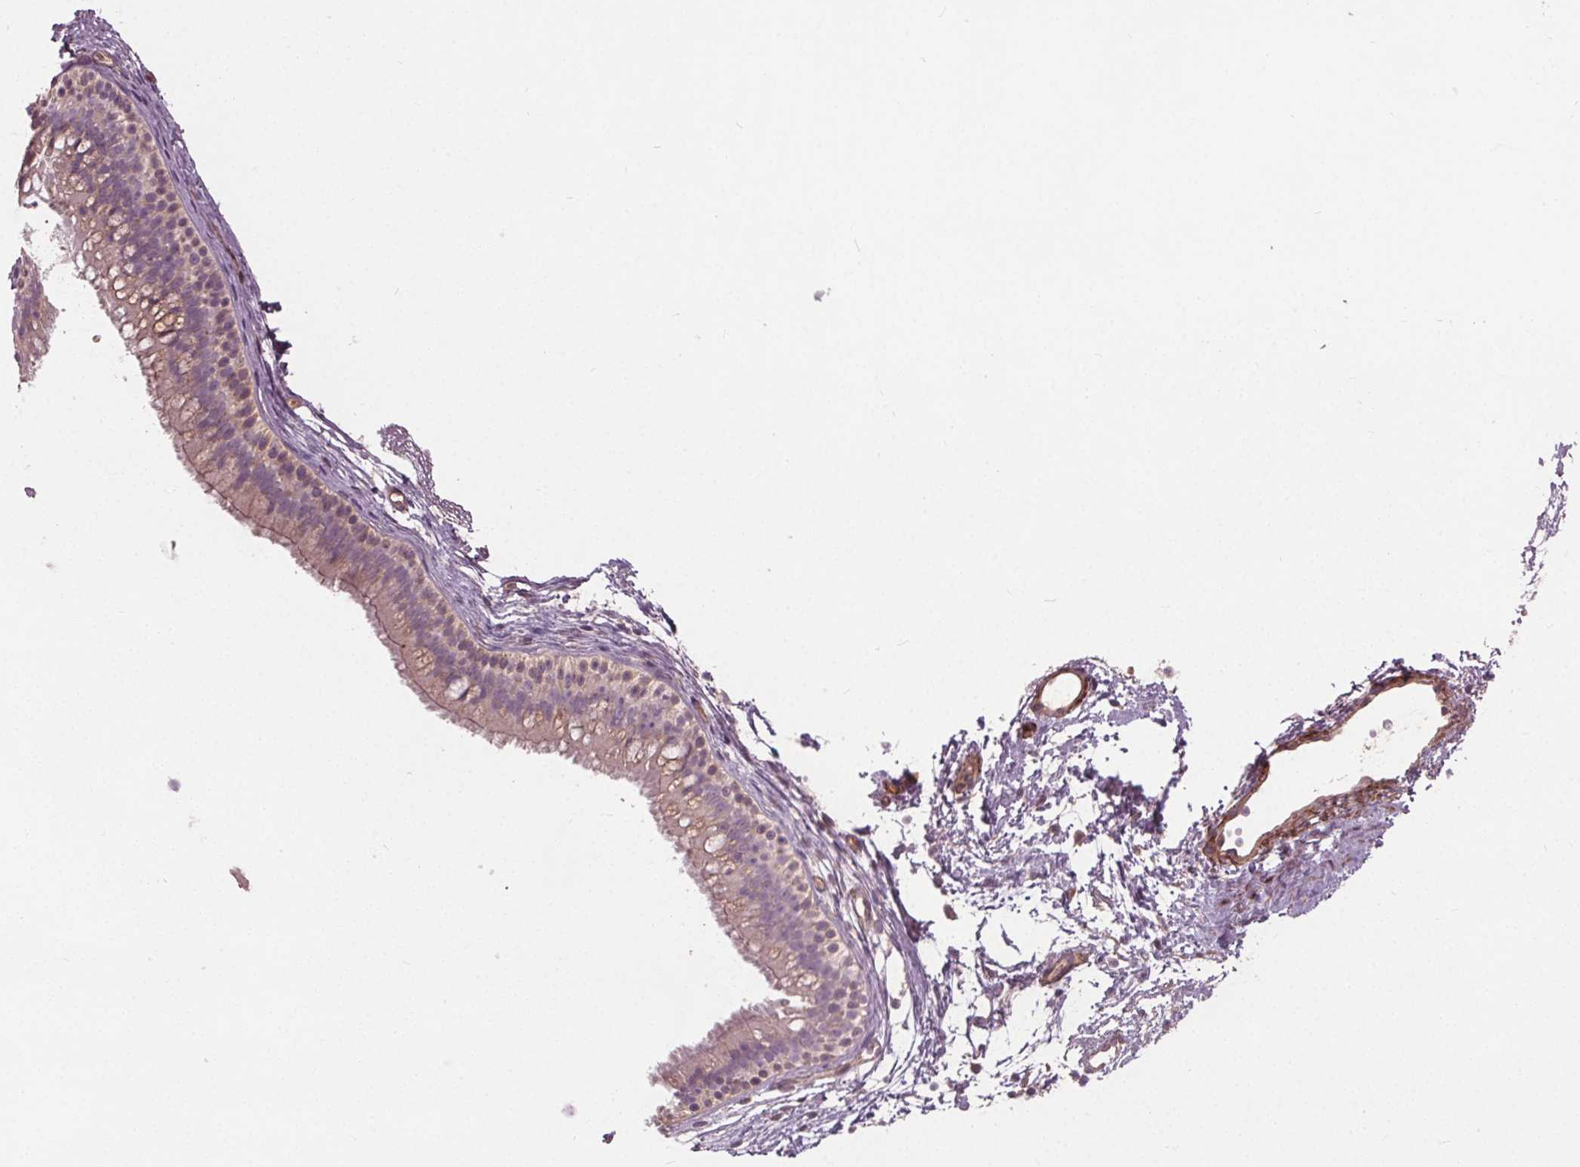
{"staining": {"intensity": "weak", "quantity": "<25%", "location": "cytoplasmic/membranous"}, "tissue": "nasopharynx", "cell_type": "Respiratory epithelial cells", "image_type": "normal", "snomed": [{"axis": "morphology", "description": "Normal tissue, NOS"}, {"axis": "topography", "description": "Nasopharynx"}], "caption": "Respiratory epithelial cells are negative for protein expression in benign human nasopharynx. (DAB (3,3'-diaminobenzidine) immunohistochemistry (IHC), high magnification).", "gene": "PDGFD", "patient": {"sex": "male", "age": 58}}